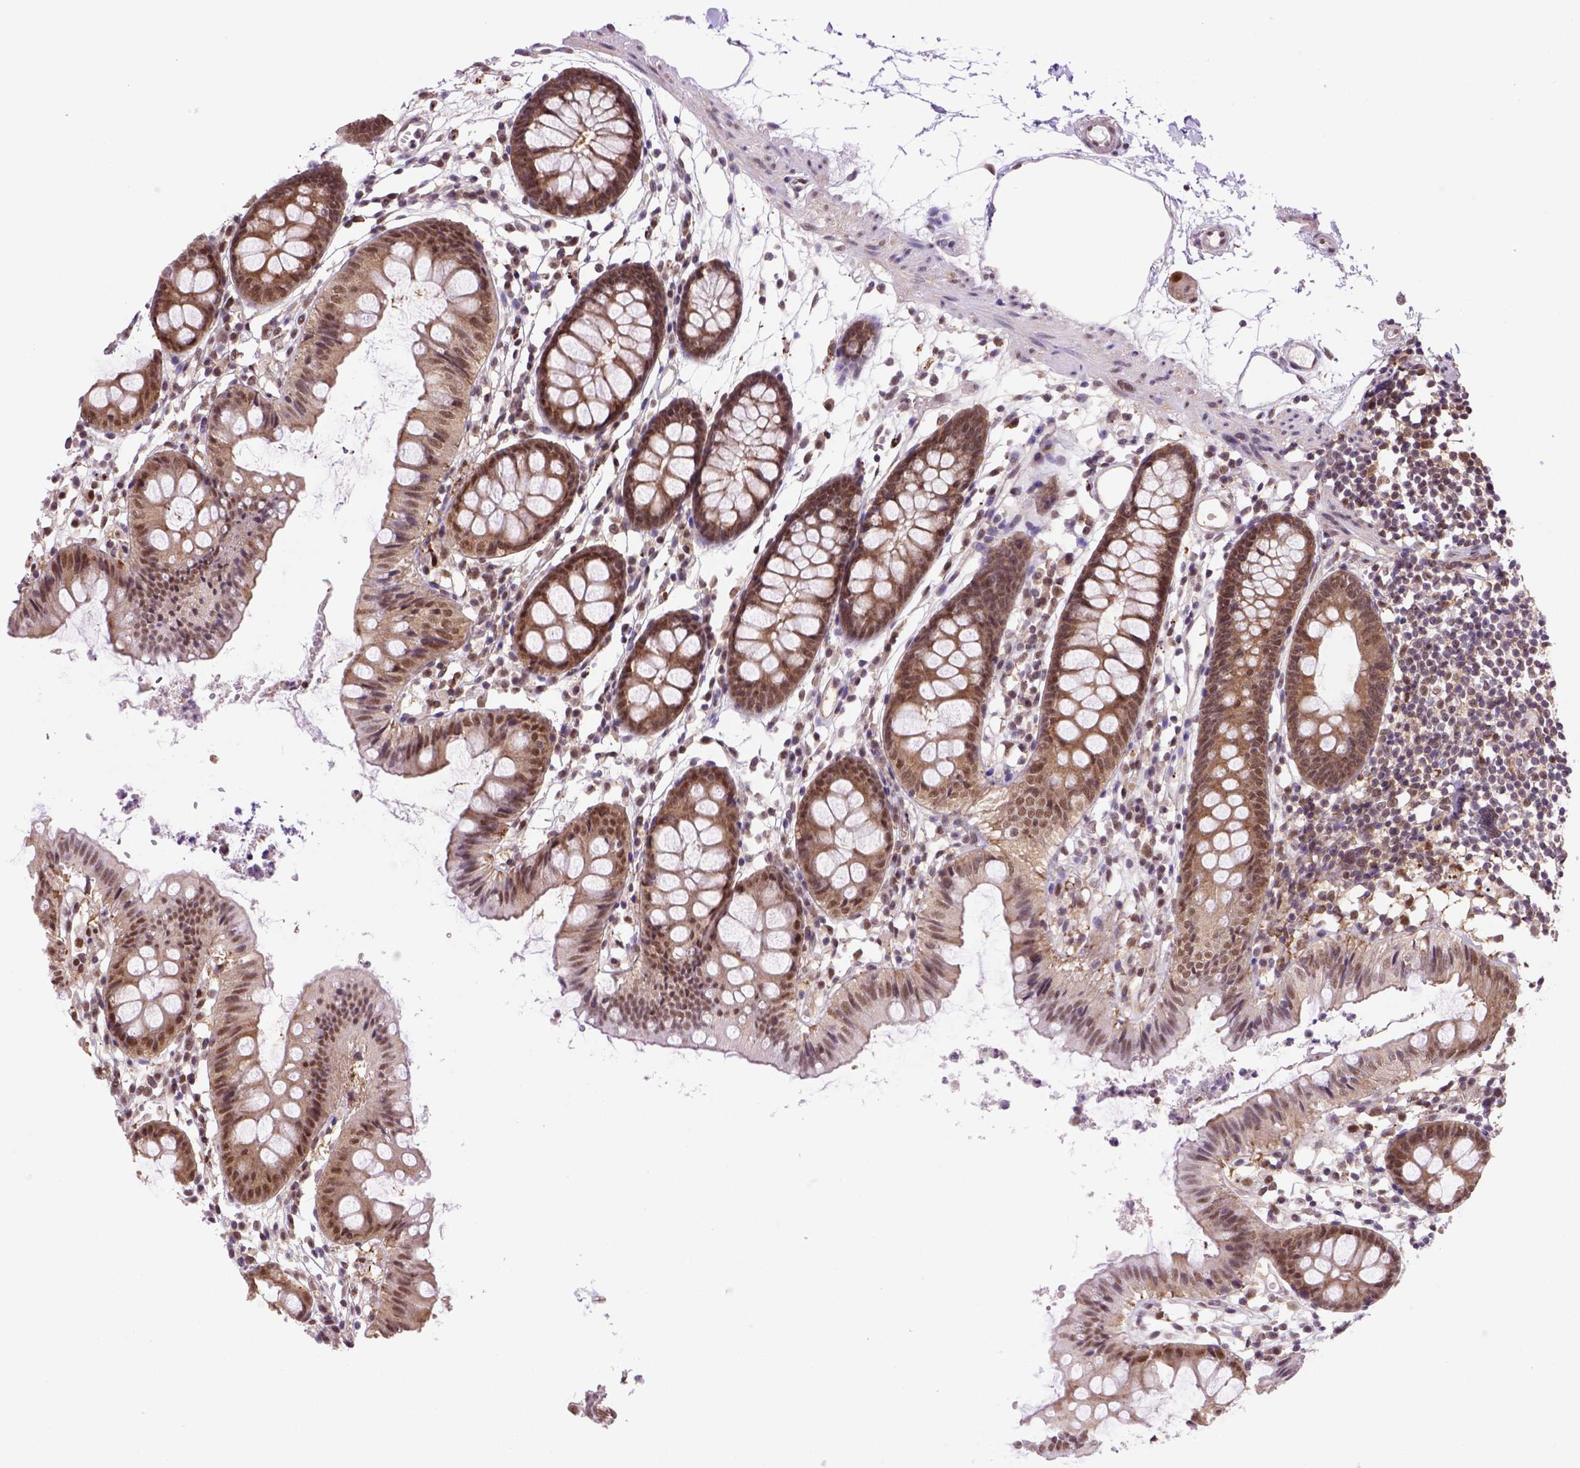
{"staining": {"intensity": "strong", "quantity": ">75%", "location": "nuclear"}, "tissue": "colon", "cell_type": "Endothelial cells", "image_type": "normal", "snomed": [{"axis": "morphology", "description": "Normal tissue, NOS"}, {"axis": "topography", "description": "Colon"}], "caption": "Immunohistochemical staining of unremarkable human colon exhibits strong nuclear protein positivity in about >75% of endothelial cells.", "gene": "PSMC2", "patient": {"sex": "female", "age": 84}}